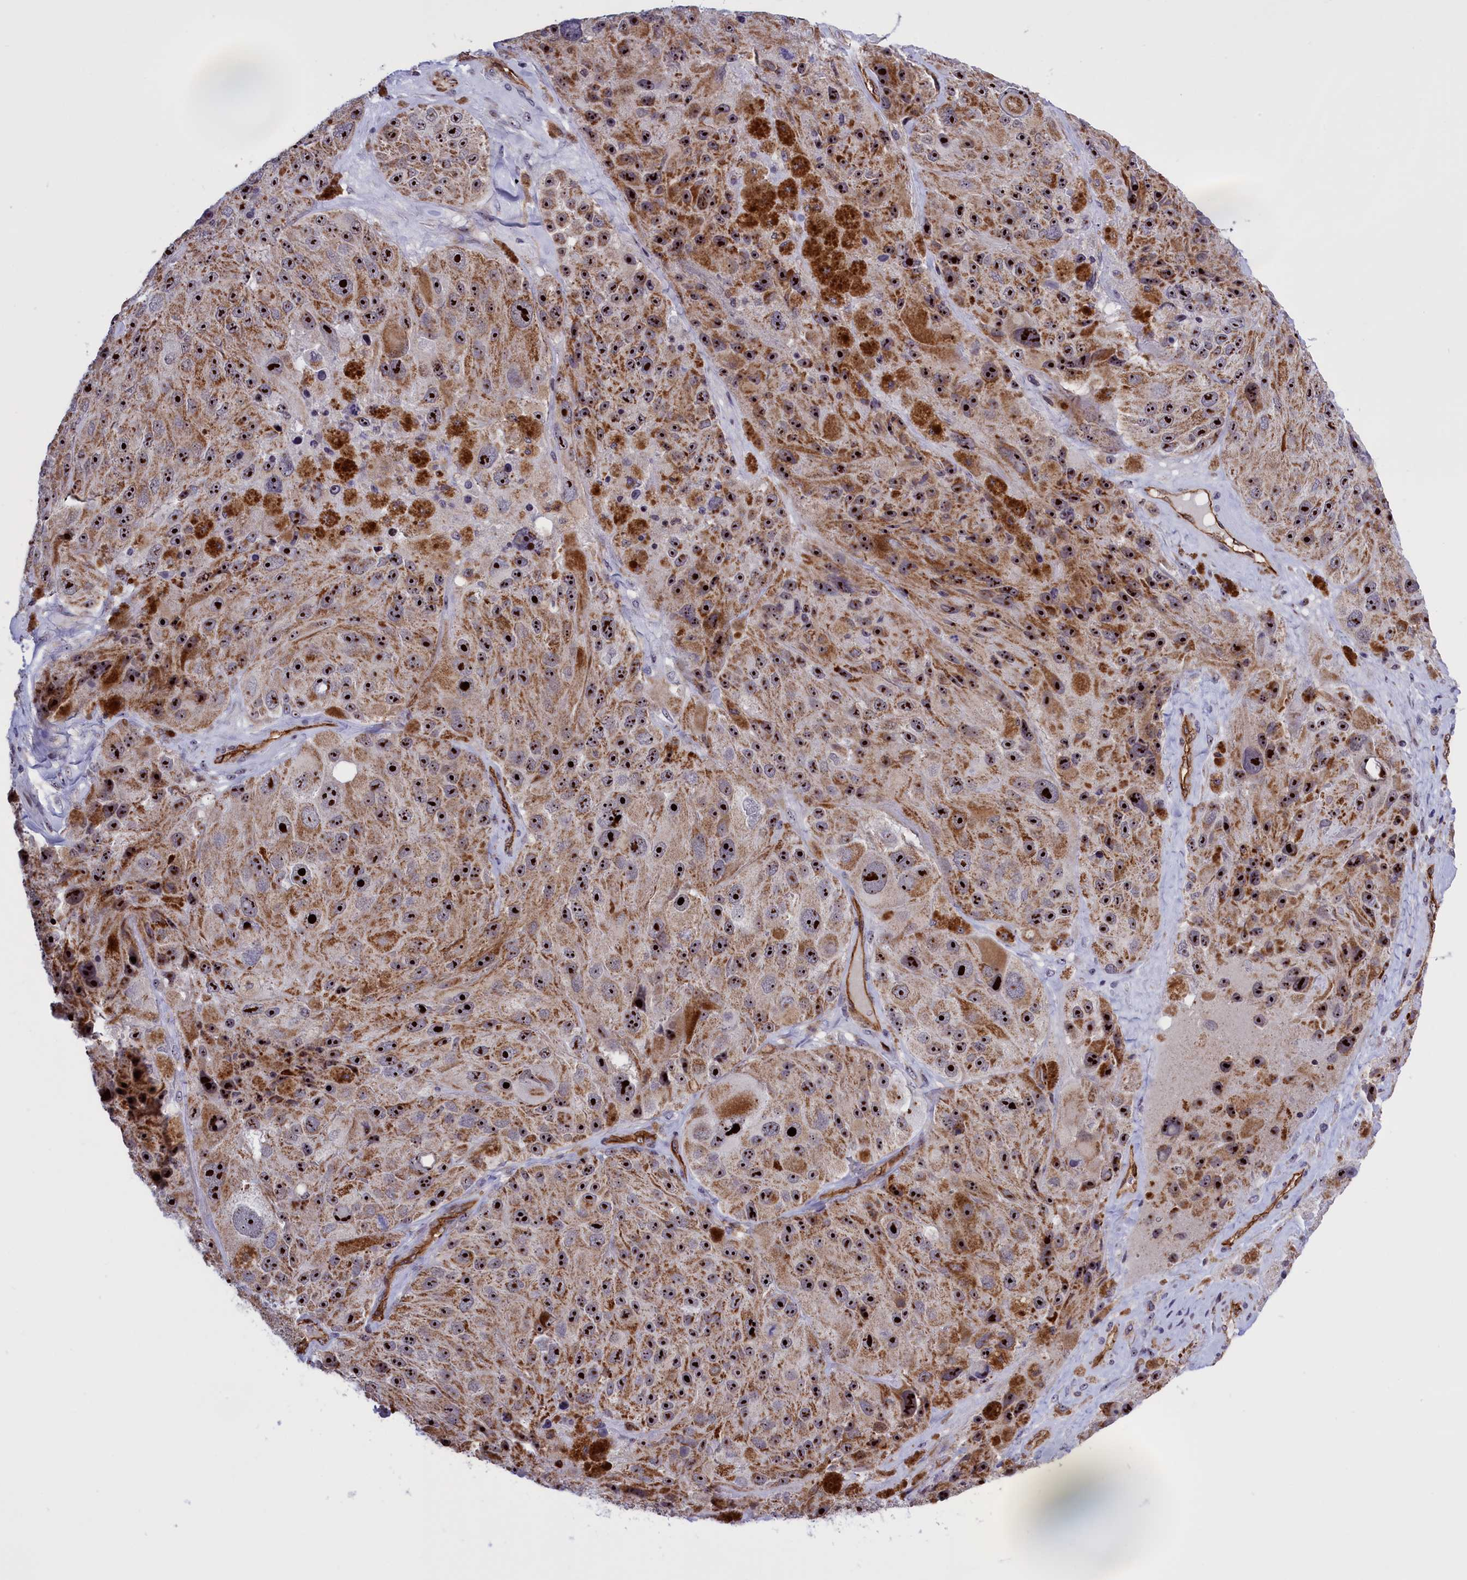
{"staining": {"intensity": "strong", "quantity": ">75%", "location": "cytoplasmic/membranous,nuclear"}, "tissue": "melanoma", "cell_type": "Tumor cells", "image_type": "cancer", "snomed": [{"axis": "morphology", "description": "Malignant melanoma, Metastatic site"}, {"axis": "topography", "description": "Lymph node"}], "caption": "Immunohistochemical staining of human malignant melanoma (metastatic site) exhibits strong cytoplasmic/membranous and nuclear protein positivity in approximately >75% of tumor cells. (DAB = brown stain, brightfield microscopy at high magnification).", "gene": "MPND", "patient": {"sex": "male", "age": 62}}